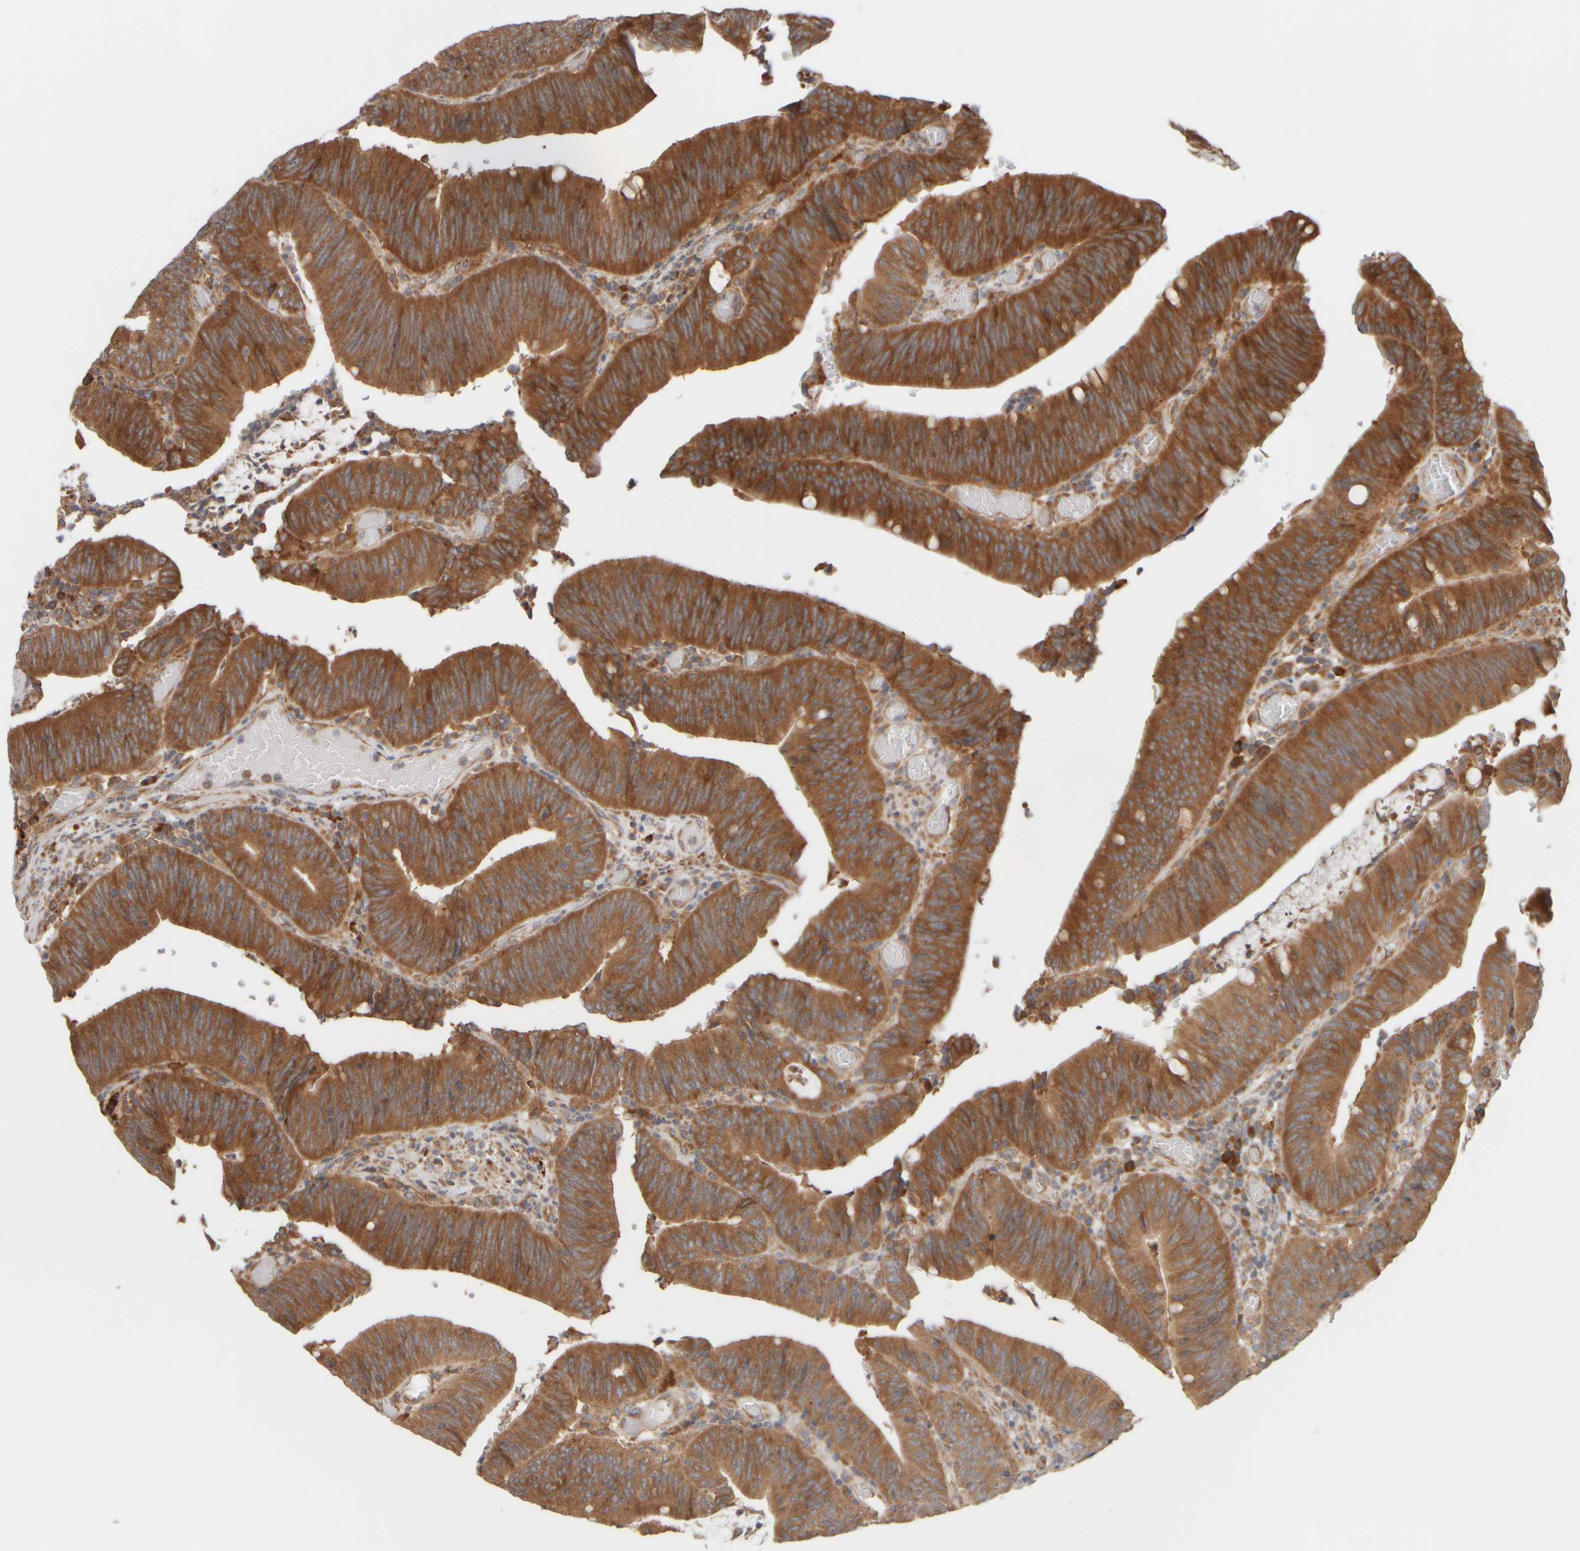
{"staining": {"intensity": "strong", "quantity": ">75%", "location": "cytoplasmic/membranous"}, "tissue": "colorectal cancer", "cell_type": "Tumor cells", "image_type": "cancer", "snomed": [{"axis": "morphology", "description": "Normal tissue, NOS"}, {"axis": "morphology", "description": "Adenocarcinoma, NOS"}, {"axis": "topography", "description": "Rectum"}], "caption": "Adenocarcinoma (colorectal) stained with DAB immunohistochemistry (IHC) demonstrates high levels of strong cytoplasmic/membranous expression in approximately >75% of tumor cells. (Stains: DAB in brown, nuclei in blue, Microscopy: brightfield microscopy at high magnification).", "gene": "EIF2B3", "patient": {"sex": "female", "age": 66}}